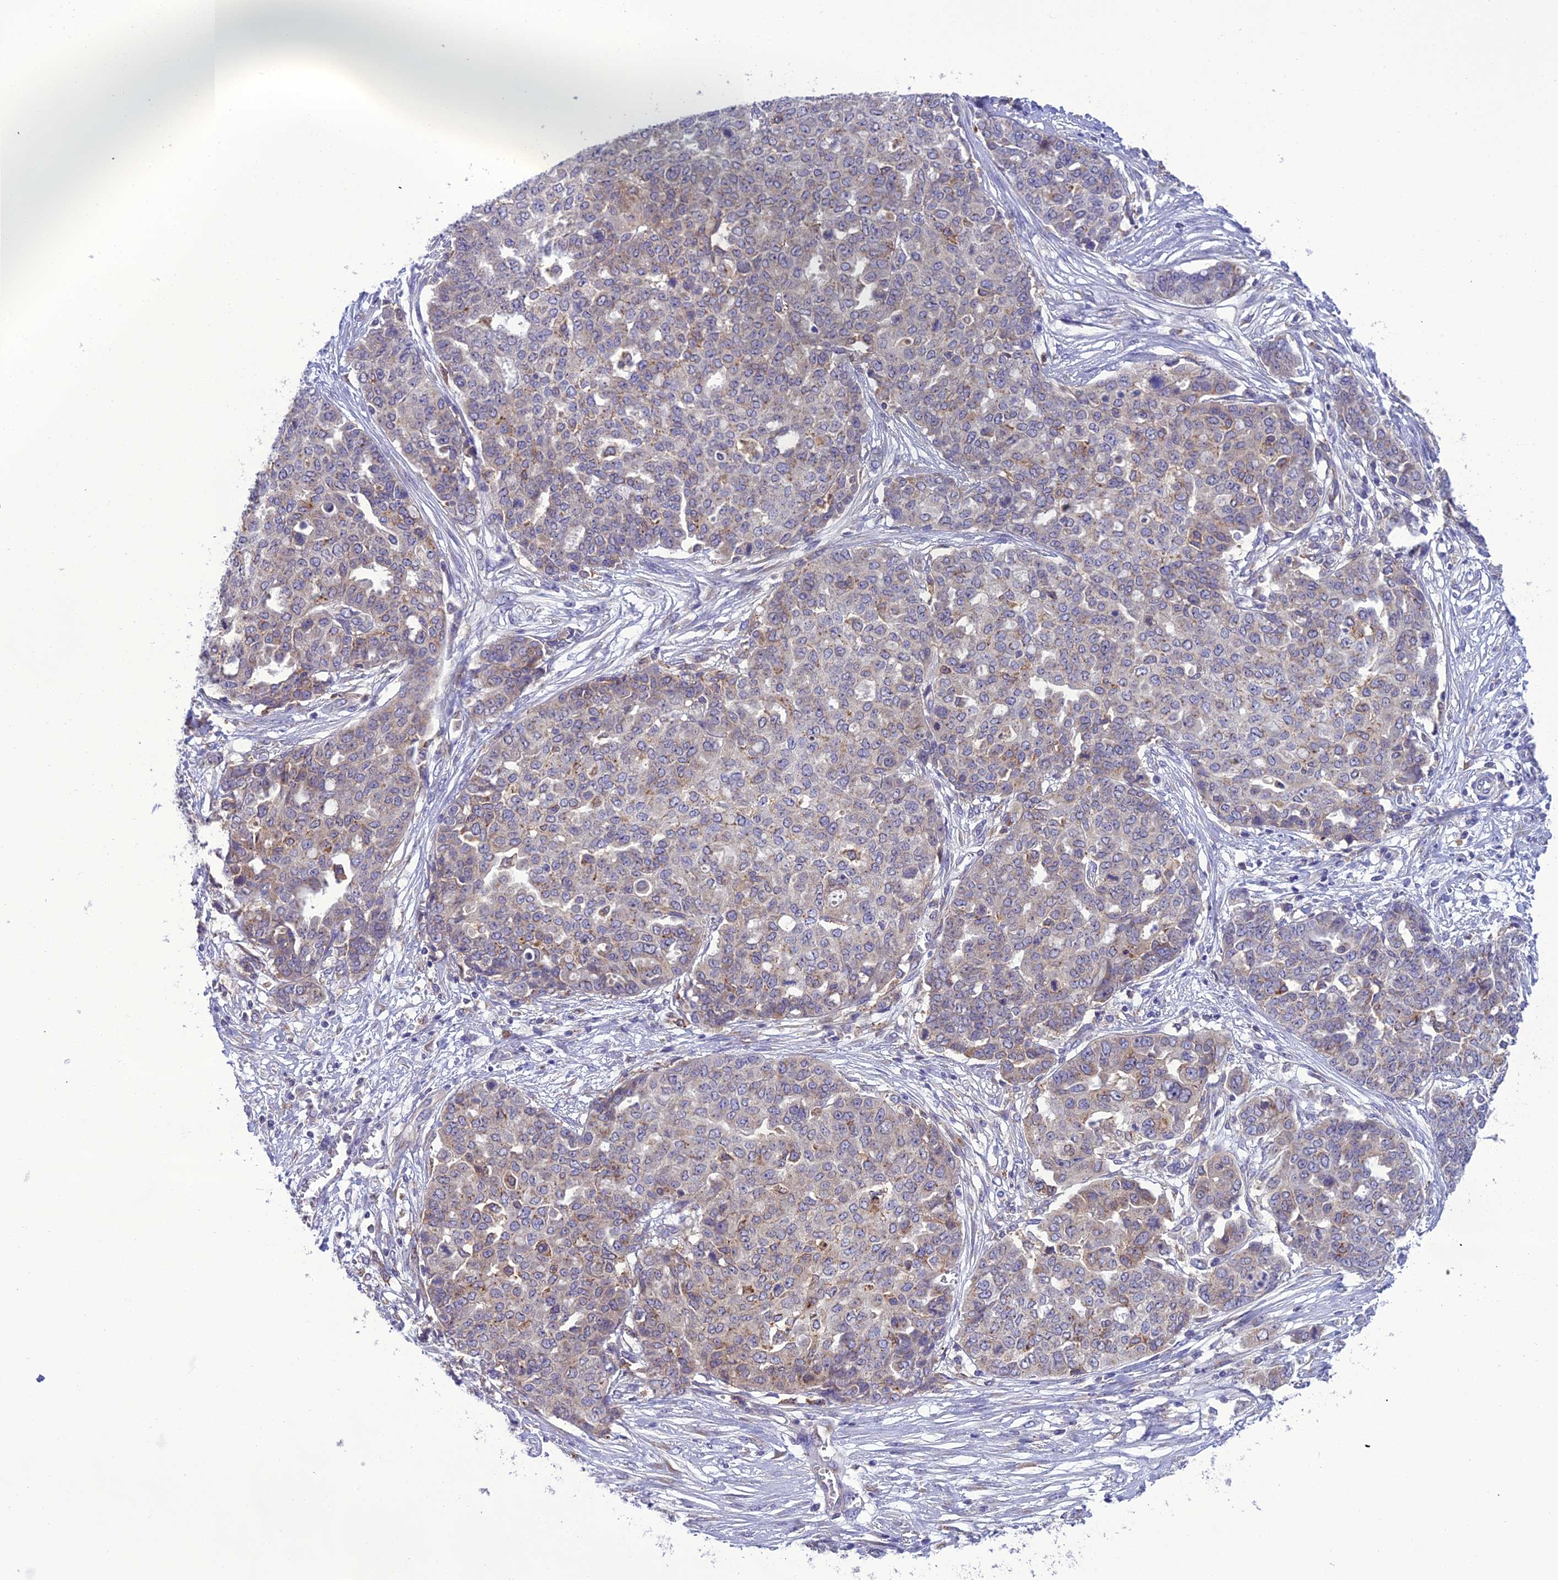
{"staining": {"intensity": "weak", "quantity": "25%-75%", "location": "cytoplasmic/membranous"}, "tissue": "ovarian cancer", "cell_type": "Tumor cells", "image_type": "cancer", "snomed": [{"axis": "morphology", "description": "Cystadenocarcinoma, serous, NOS"}, {"axis": "topography", "description": "Soft tissue"}, {"axis": "topography", "description": "Ovary"}], "caption": "Immunohistochemistry (IHC) photomicrograph of human serous cystadenocarcinoma (ovarian) stained for a protein (brown), which reveals low levels of weak cytoplasmic/membranous staining in approximately 25%-75% of tumor cells.", "gene": "GOLPH3", "patient": {"sex": "female", "age": 57}}